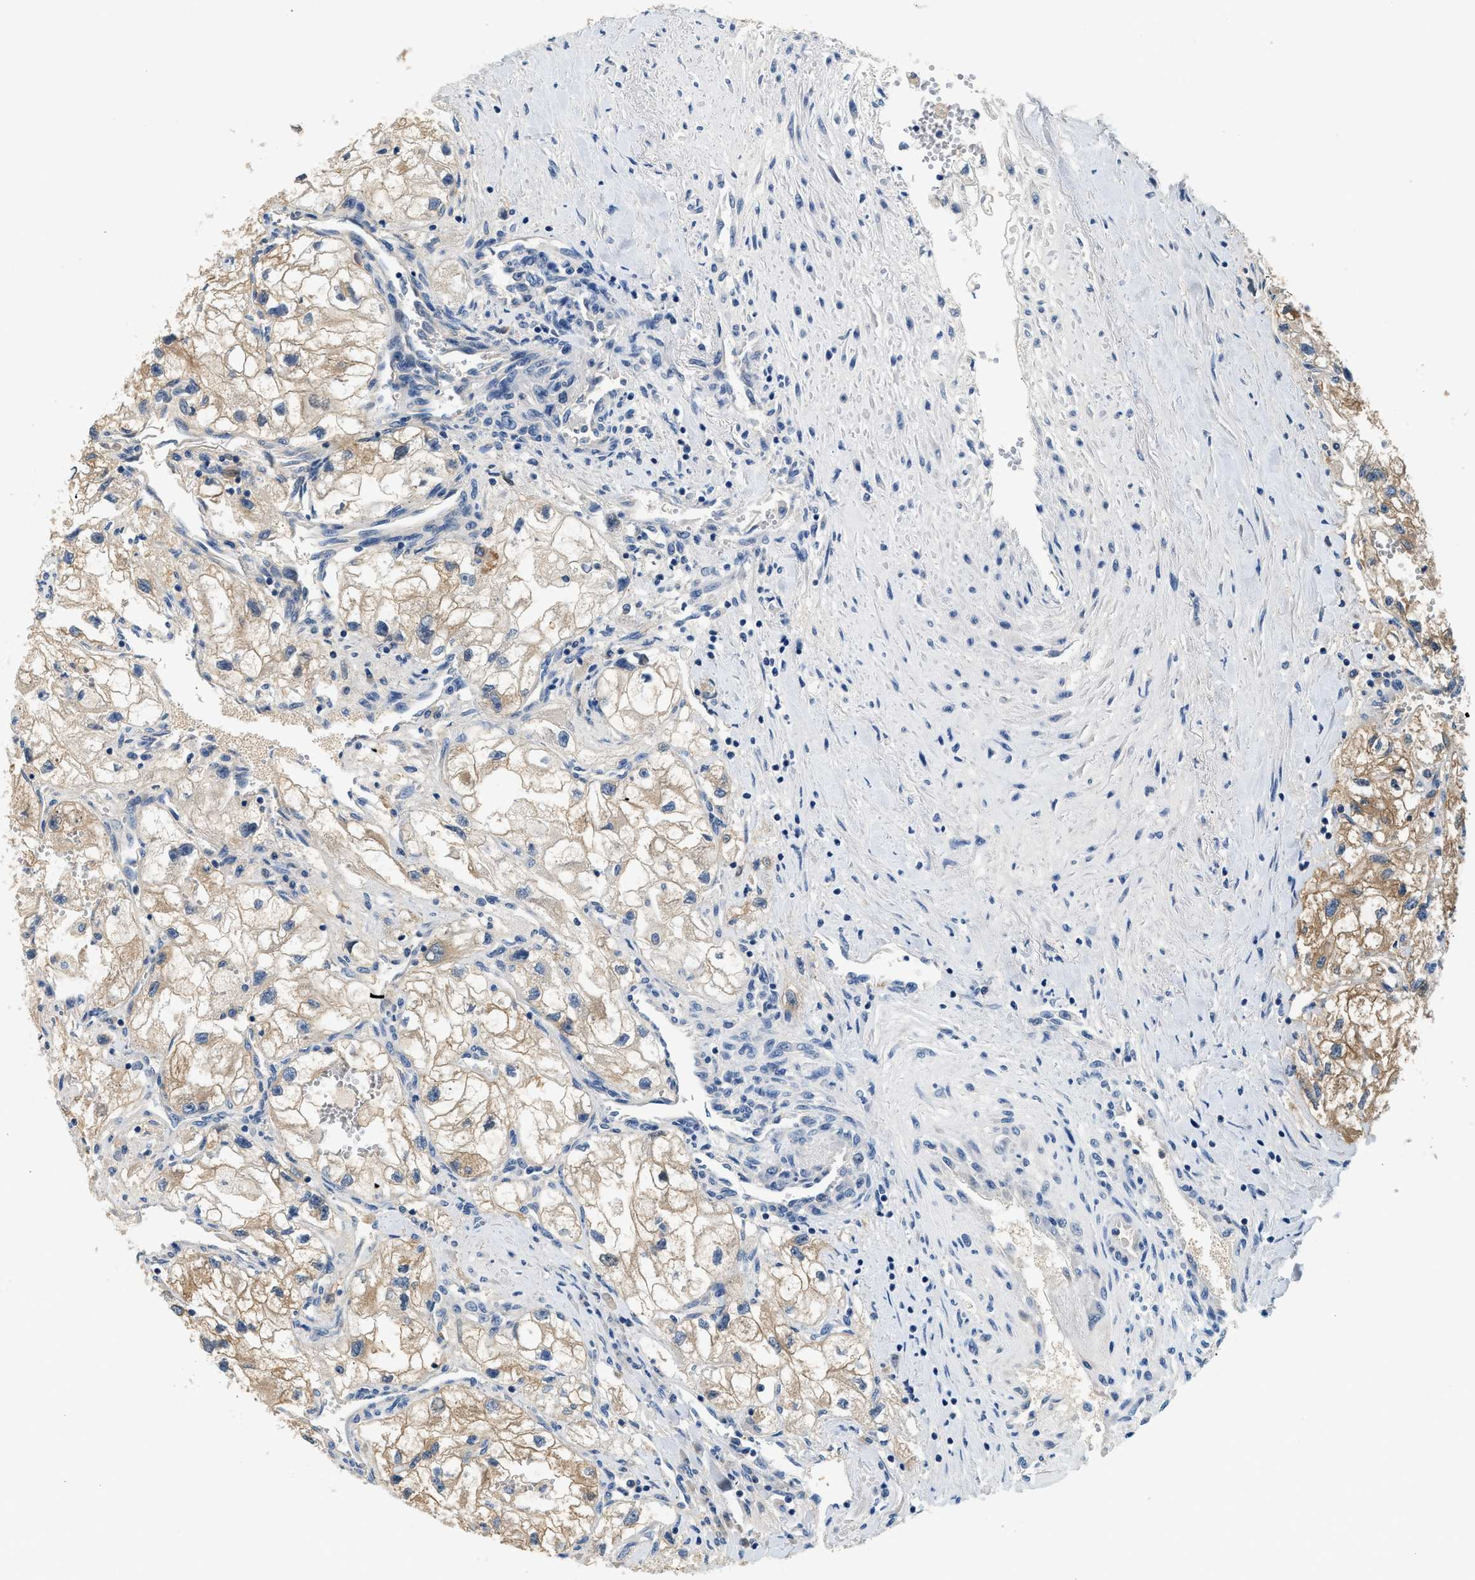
{"staining": {"intensity": "weak", "quantity": ">75%", "location": "cytoplasmic/membranous"}, "tissue": "renal cancer", "cell_type": "Tumor cells", "image_type": "cancer", "snomed": [{"axis": "morphology", "description": "Adenocarcinoma, NOS"}, {"axis": "topography", "description": "Kidney"}], "caption": "Immunohistochemistry (IHC) histopathology image of human renal cancer stained for a protein (brown), which exhibits low levels of weak cytoplasmic/membranous expression in about >75% of tumor cells.", "gene": "SLC35E1", "patient": {"sex": "female", "age": 70}}